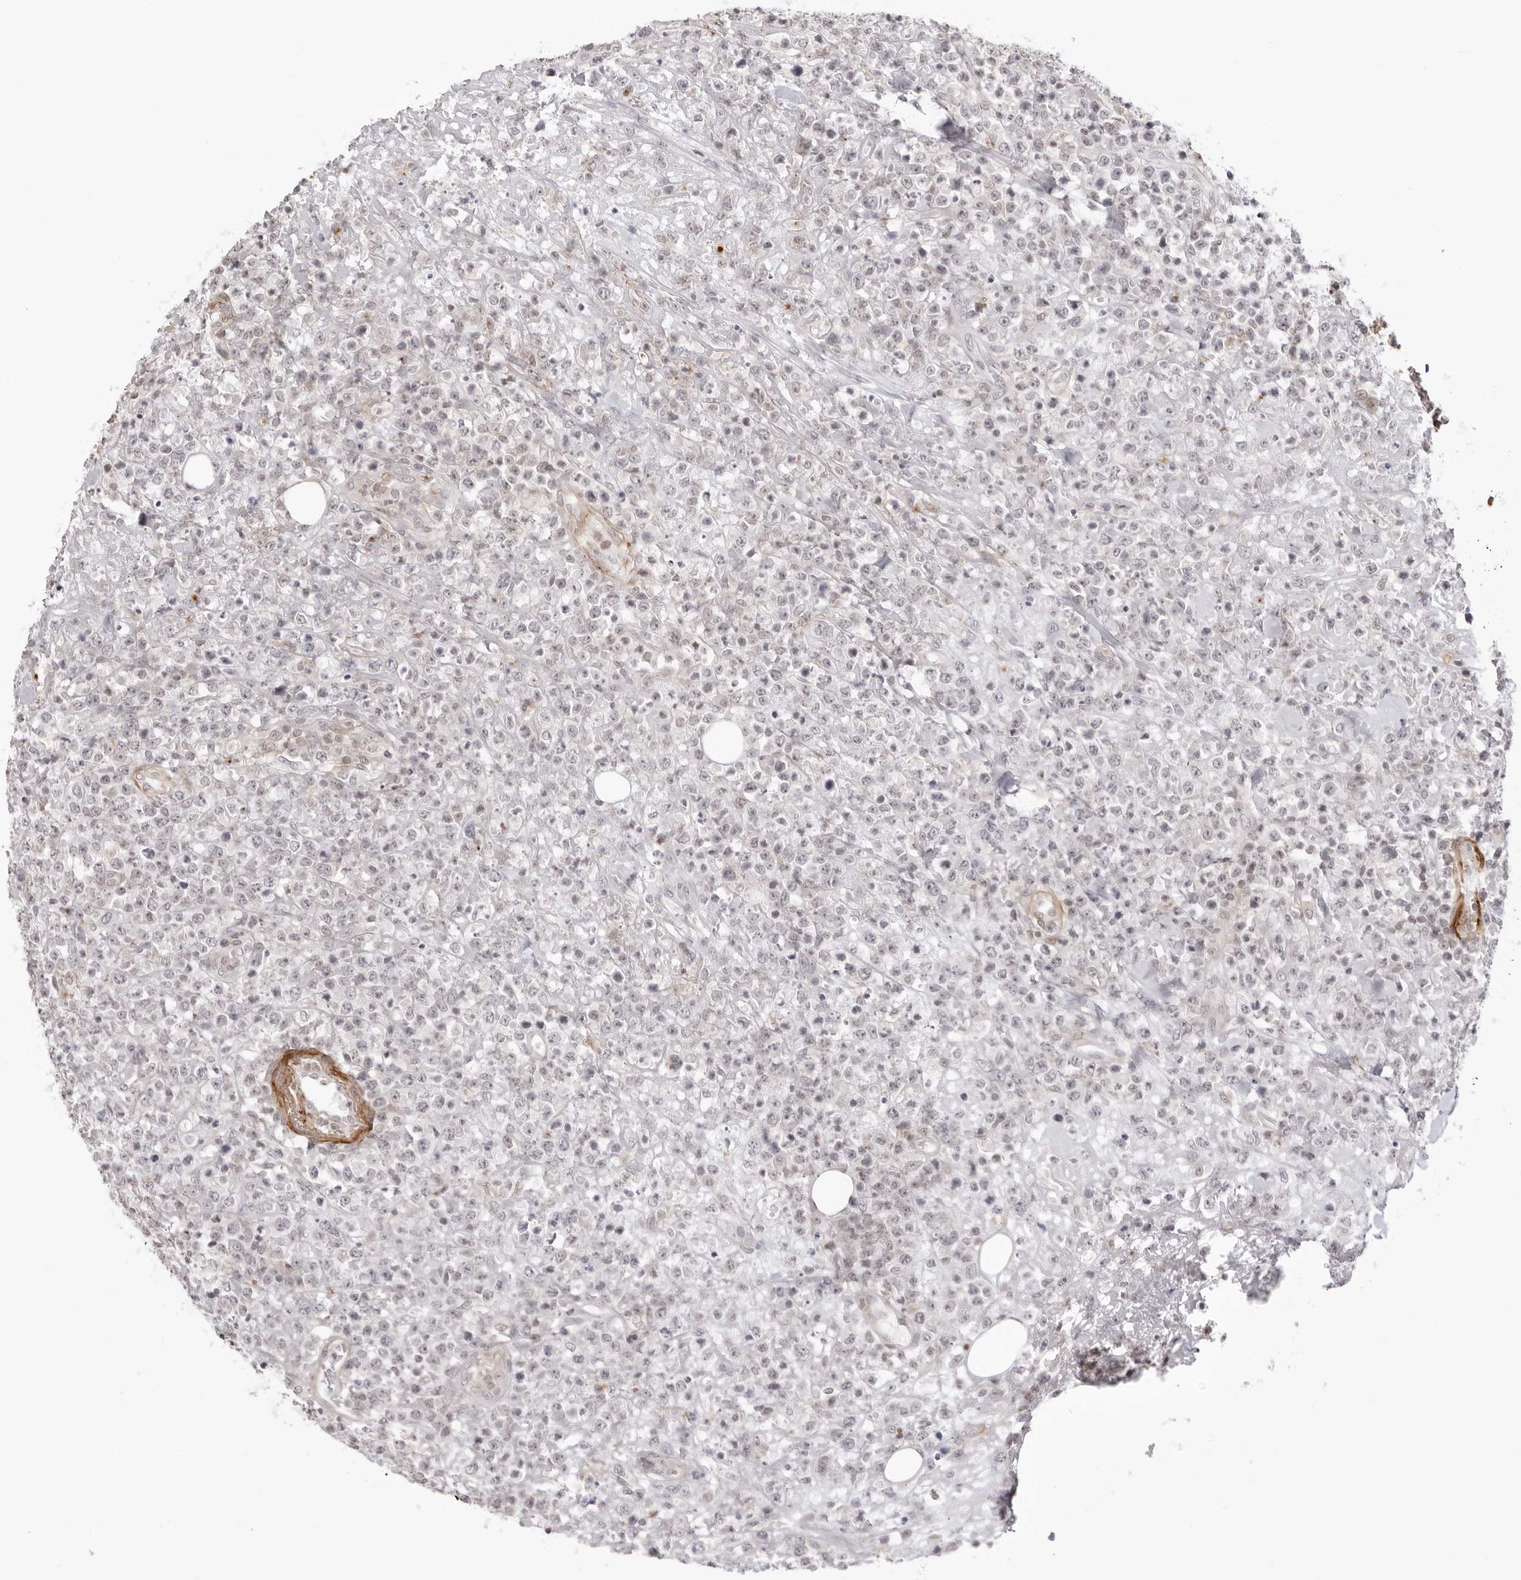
{"staining": {"intensity": "negative", "quantity": "none", "location": "none"}, "tissue": "lymphoma", "cell_type": "Tumor cells", "image_type": "cancer", "snomed": [{"axis": "morphology", "description": "Malignant lymphoma, non-Hodgkin's type, High grade"}, {"axis": "topography", "description": "Colon"}], "caption": "Immunohistochemical staining of malignant lymphoma, non-Hodgkin's type (high-grade) demonstrates no significant expression in tumor cells. Brightfield microscopy of immunohistochemistry stained with DAB (brown) and hematoxylin (blue), captured at high magnification.", "gene": "UNK", "patient": {"sex": "female", "age": 53}}